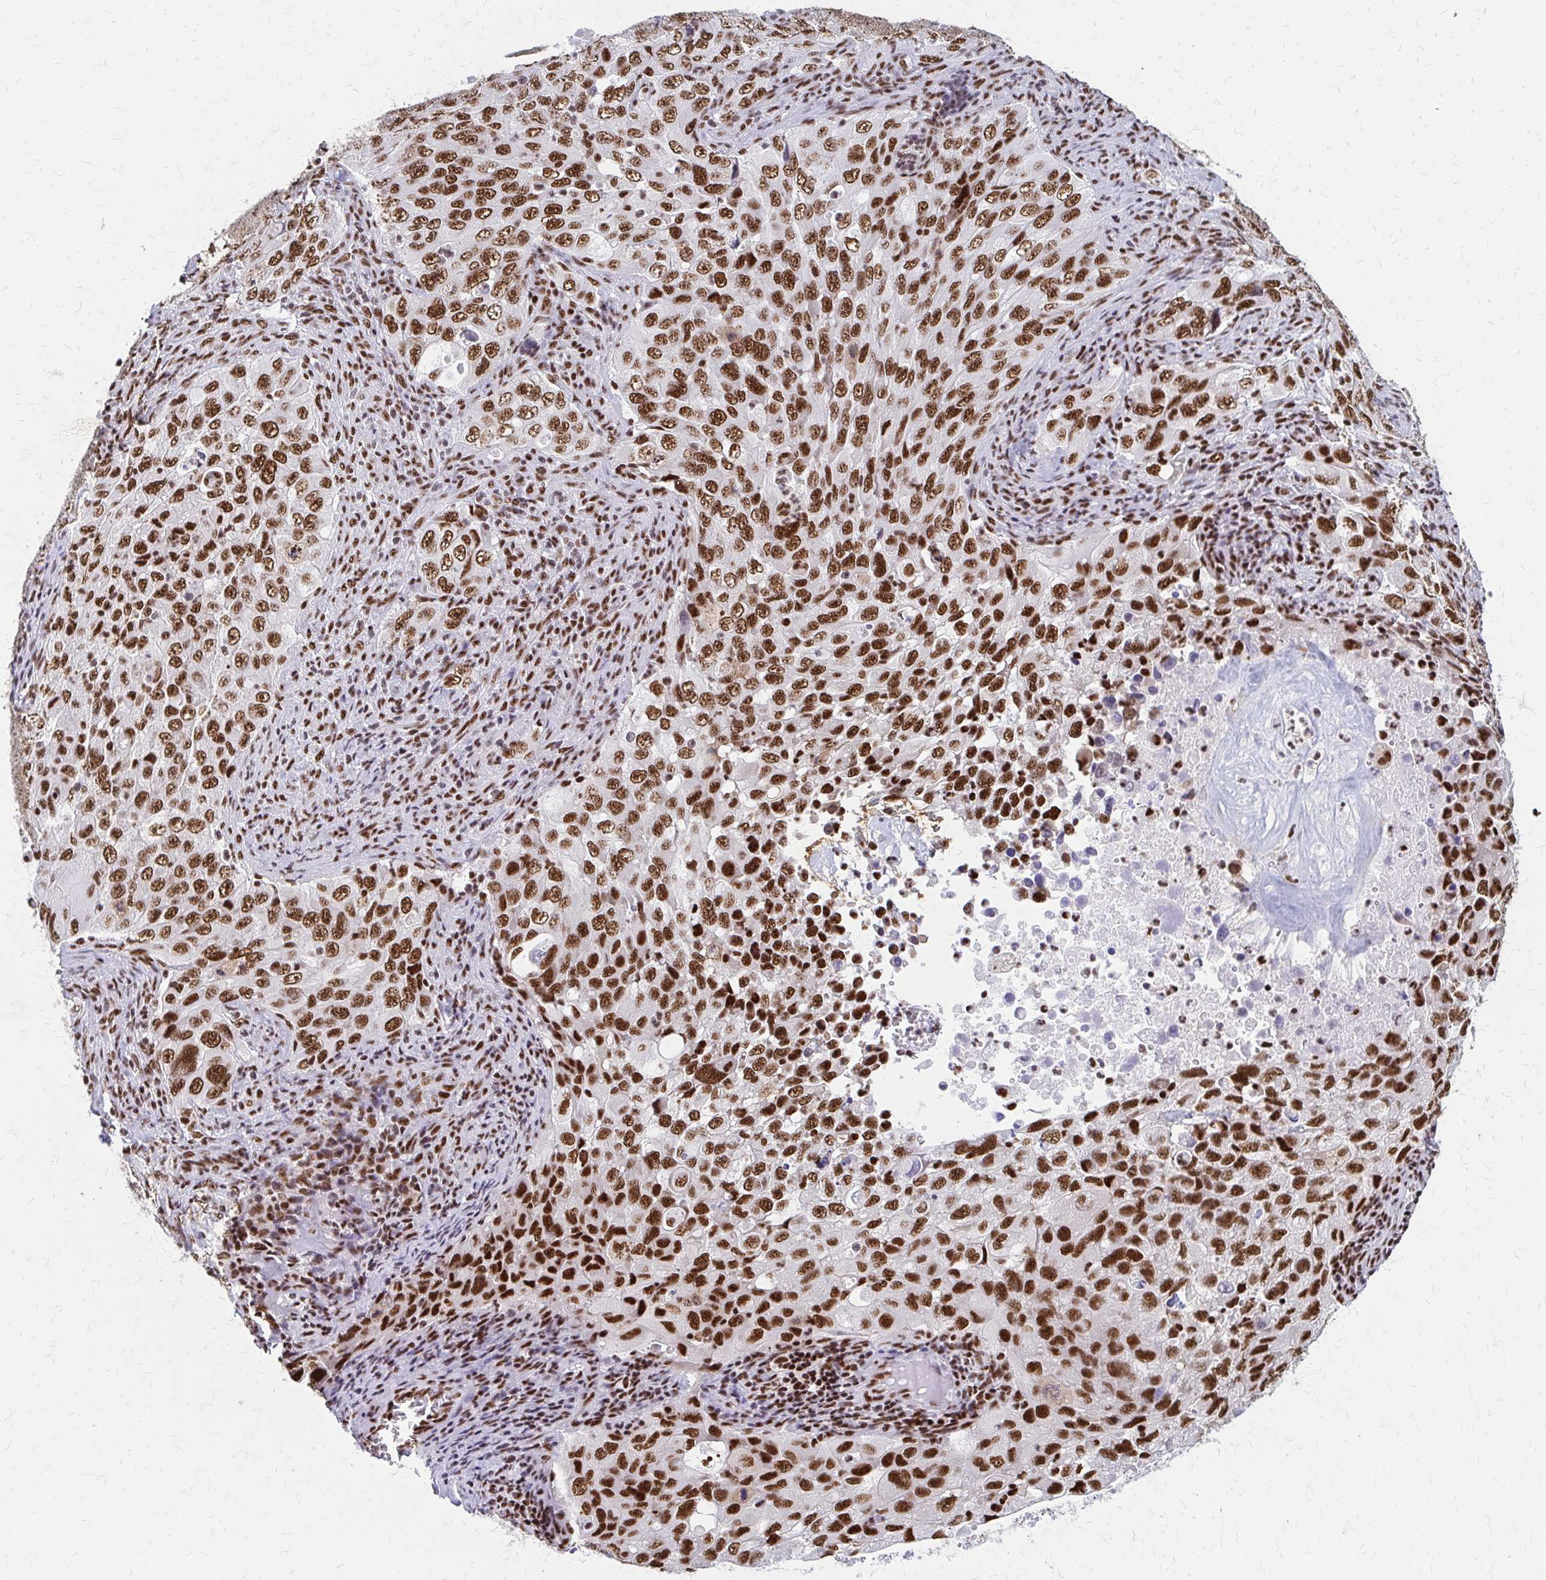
{"staining": {"intensity": "strong", "quantity": ">75%", "location": "nuclear"}, "tissue": "lung cancer", "cell_type": "Tumor cells", "image_type": "cancer", "snomed": [{"axis": "morphology", "description": "Adenocarcinoma, NOS"}, {"axis": "morphology", "description": "Adenocarcinoma, metastatic, NOS"}, {"axis": "topography", "description": "Lymph node"}, {"axis": "topography", "description": "Lung"}], "caption": "Lung metastatic adenocarcinoma stained with IHC shows strong nuclear expression in about >75% of tumor cells.", "gene": "CNKSR3", "patient": {"sex": "female", "age": 42}}